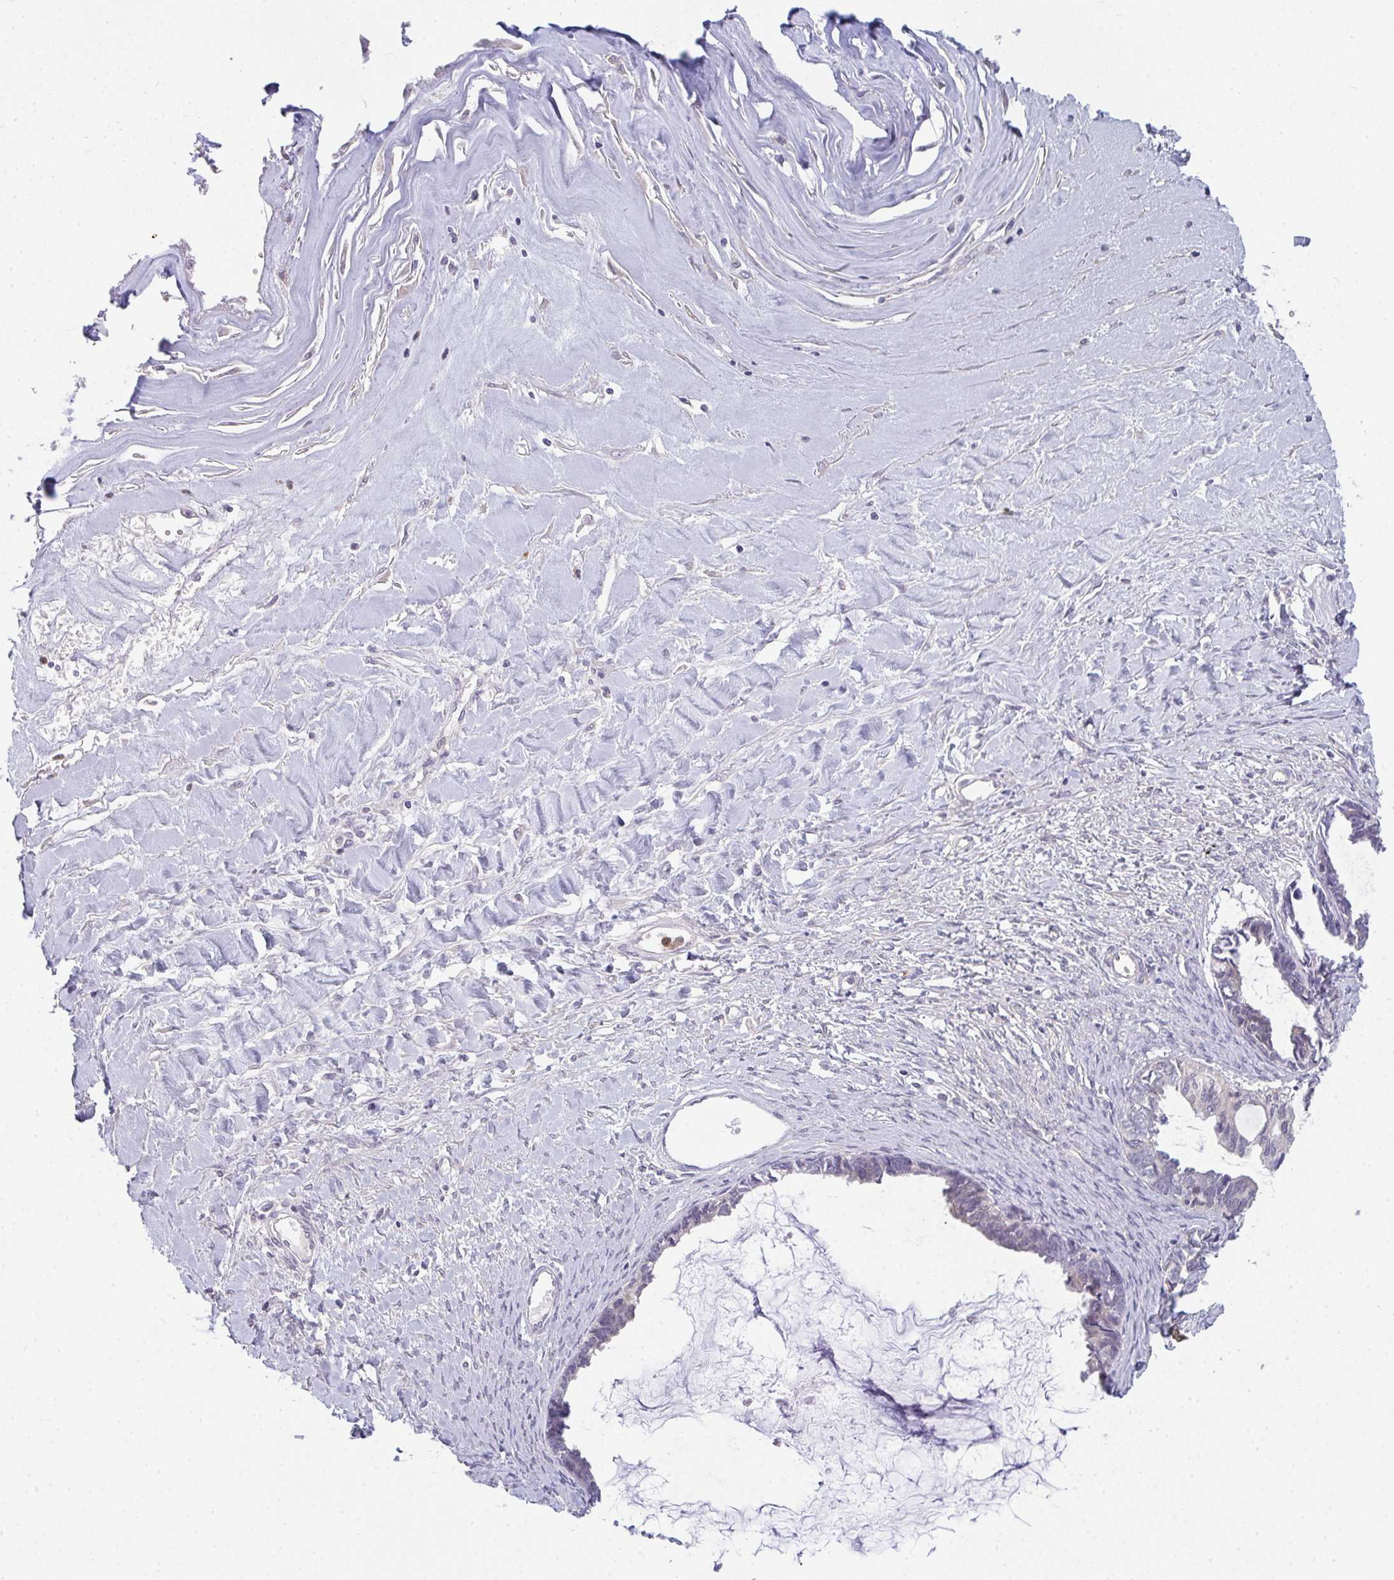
{"staining": {"intensity": "weak", "quantity": "<25%", "location": "cytoplasmic/membranous"}, "tissue": "ovarian cancer", "cell_type": "Tumor cells", "image_type": "cancer", "snomed": [{"axis": "morphology", "description": "Cystadenocarcinoma, mucinous, NOS"}, {"axis": "topography", "description": "Ovary"}], "caption": "Tumor cells show no significant staining in mucinous cystadenocarcinoma (ovarian). (Brightfield microscopy of DAB immunohistochemistry at high magnification).", "gene": "RIOK1", "patient": {"sex": "female", "age": 61}}